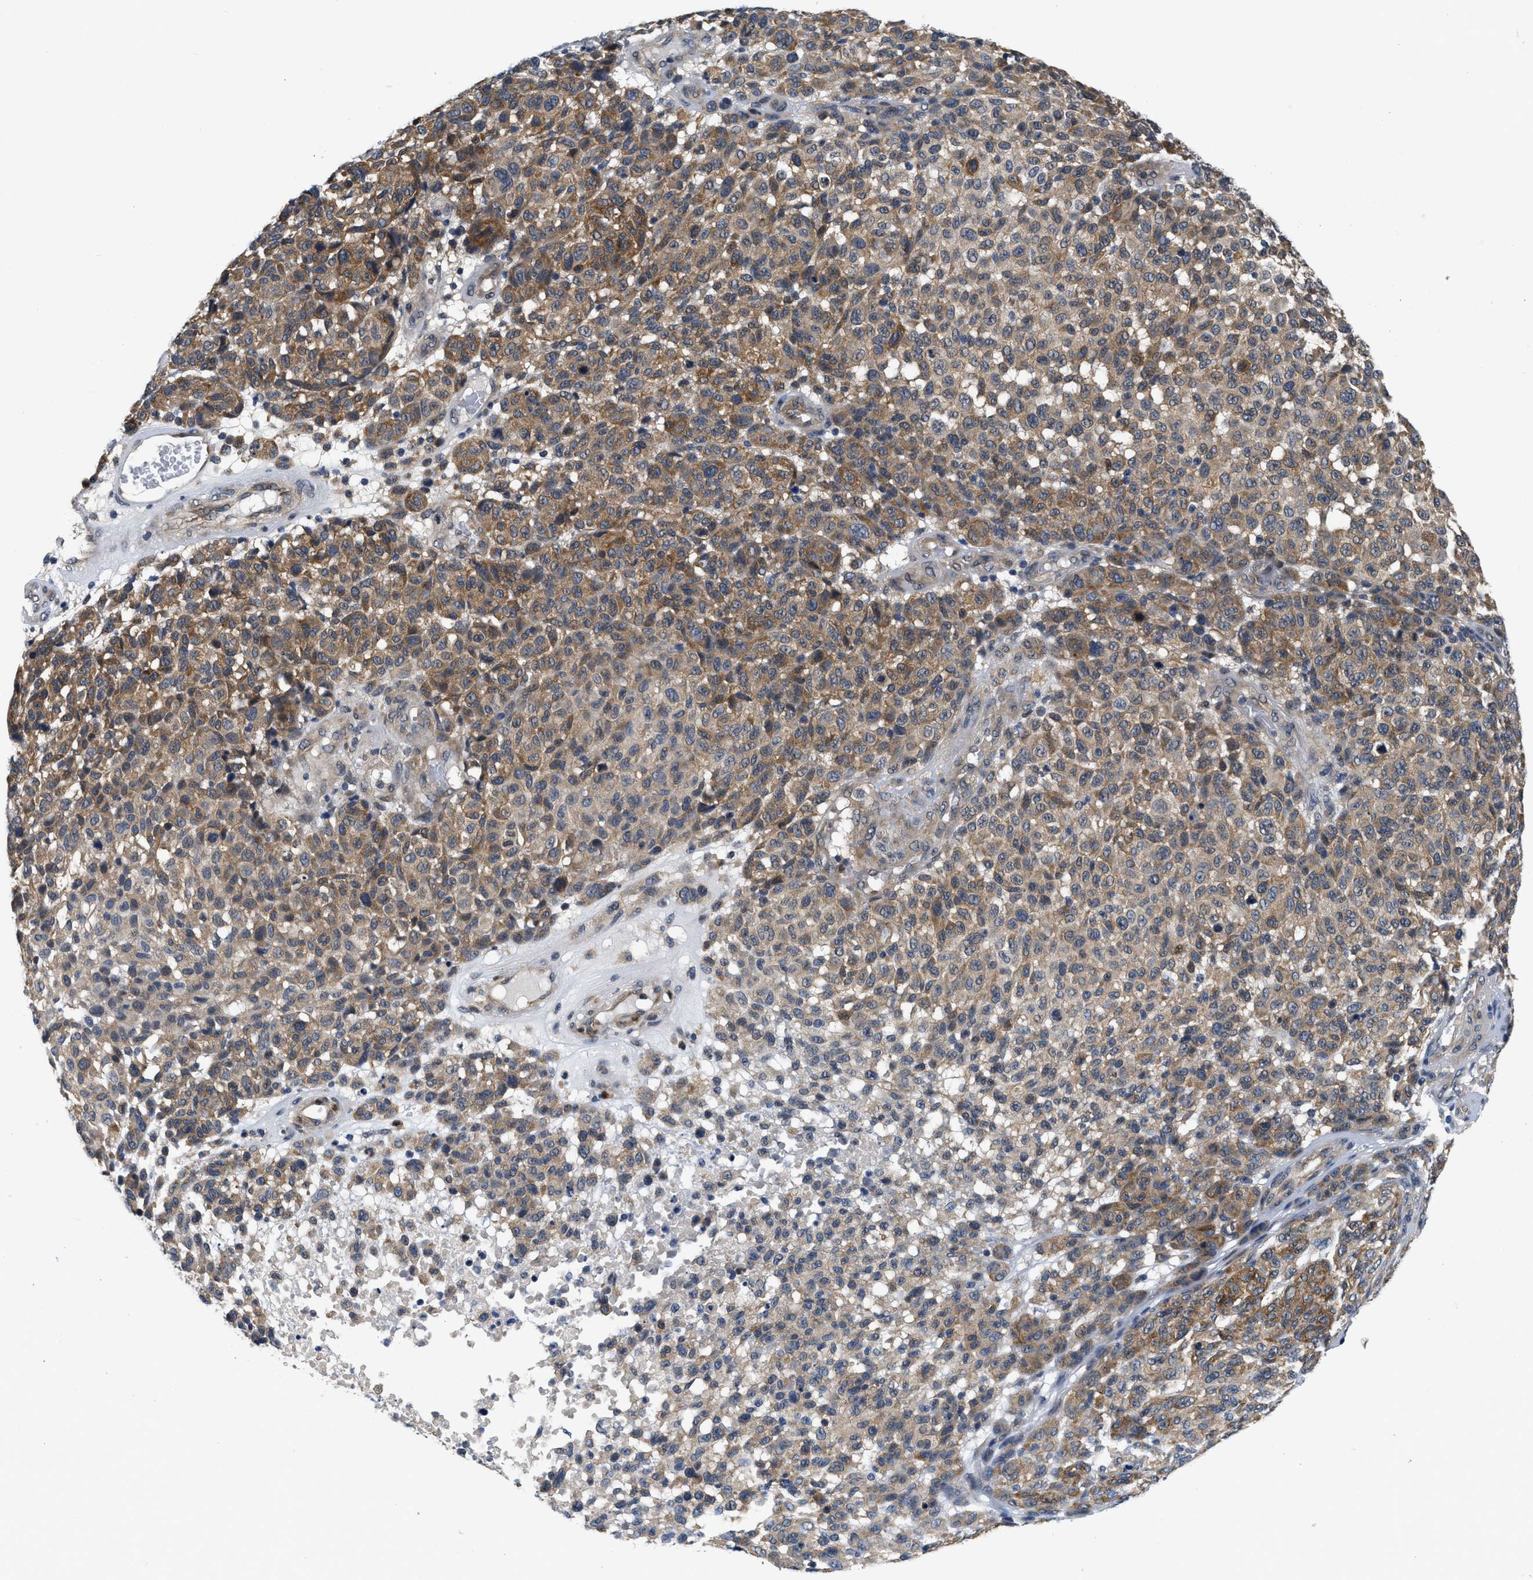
{"staining": {"intensity": "moderate", "quantity": ">75%", "location": "cytoplasmic/membranous"}, "tissue": "melanoma", "cell_type": "Tumor cells", "image_type": "cancer", "snomed": [{"axis": "morphology", "description": "Malignant melanoma, NOS"}, {"axis": "topography", "description": "Skin"}], "caption": "Melanoma tissue exhibits moderate cytoplasmic/membranous positivity in approximately >75% of tumor cells, visualized by immunohistochemistry.", "gene": "SMAD4", "patient": {"sex": "male", "age": 59}}